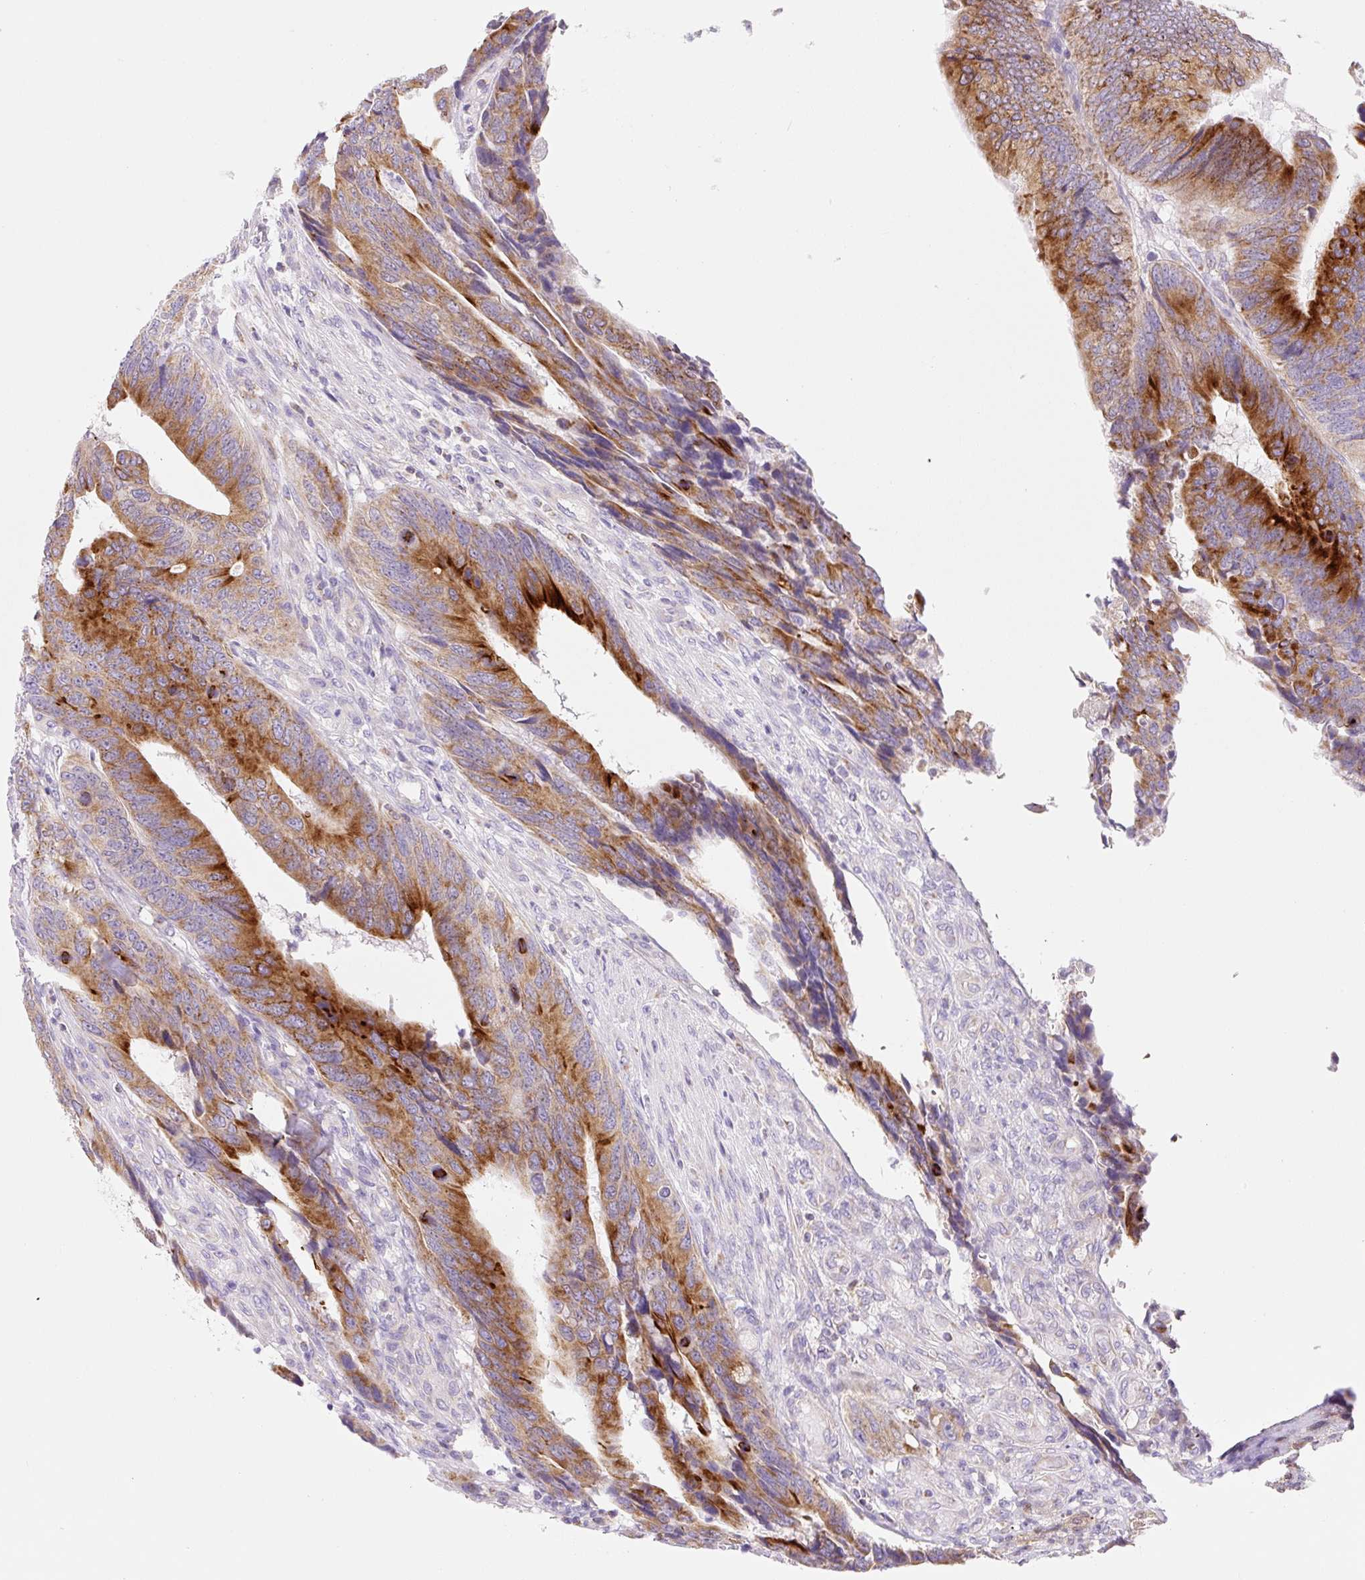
{"staining": {"intensity": "strong", "quantity": ">75%", "location": "cytoplasmic/membranous"}, "tissue": "colorectal cancer", "cell_type": "Tumor cells", "image_type": "cancer", "snomed": [{"axis": "morphology", "description": "Adenocarcinoma, NOS"}, {"axis": "topography", "description": "Colon"}], "caption": "Colorectal cancer stained with DAB (3,3'-diaminobenzidine) IHC reveals high levels of strong cytoplasmic/membranous positivity in about >75% of tumor cells.", "gene": "FOCAD", "patient": {"sex": "male", "age": 87}}